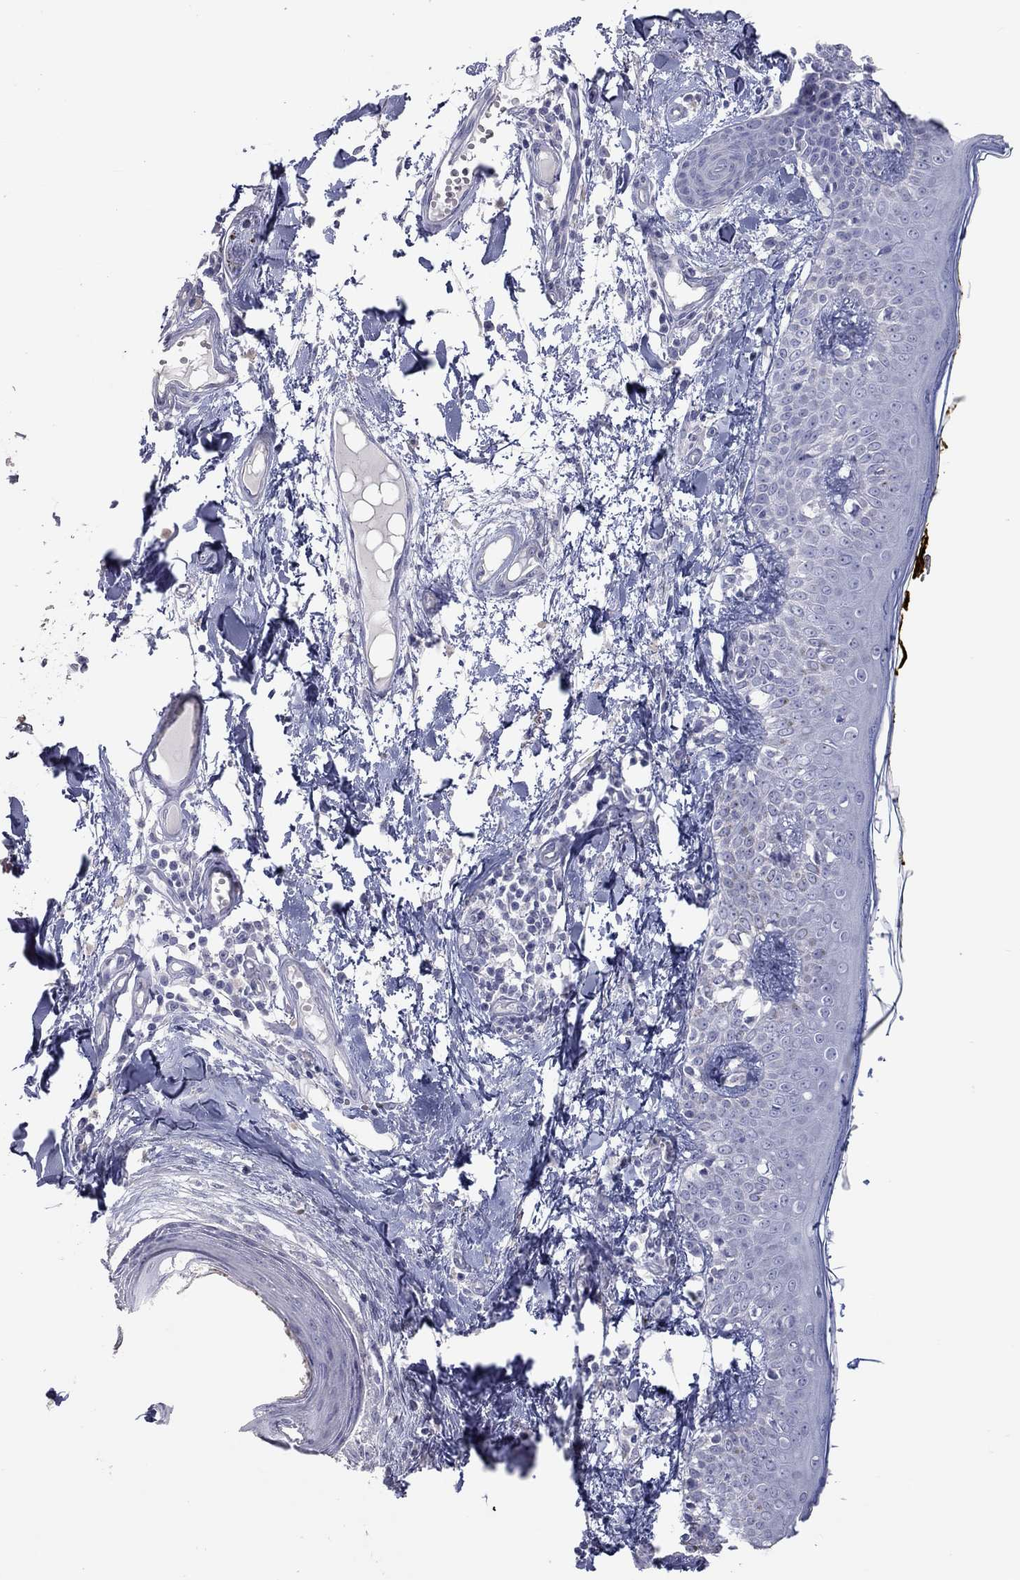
{"staining": {"intensity": "negative", "quantity": "none", "location": "none"}, "tissue": "skin", "cell_type": "Fibroblasts", "image_type": "normal", "snomed": [{"axis": "morphology", "description": "Normal tissue, NOS"}, {"axis": "topography", "description": "Skin"}], "caption": "This is a photomicrograph of immunohistochemistry (IHC) staining of benign skin, which shows no expression in fibroblasts.", "gene": "CPNE6", "patient": {"sex": "male", "age": 76}}